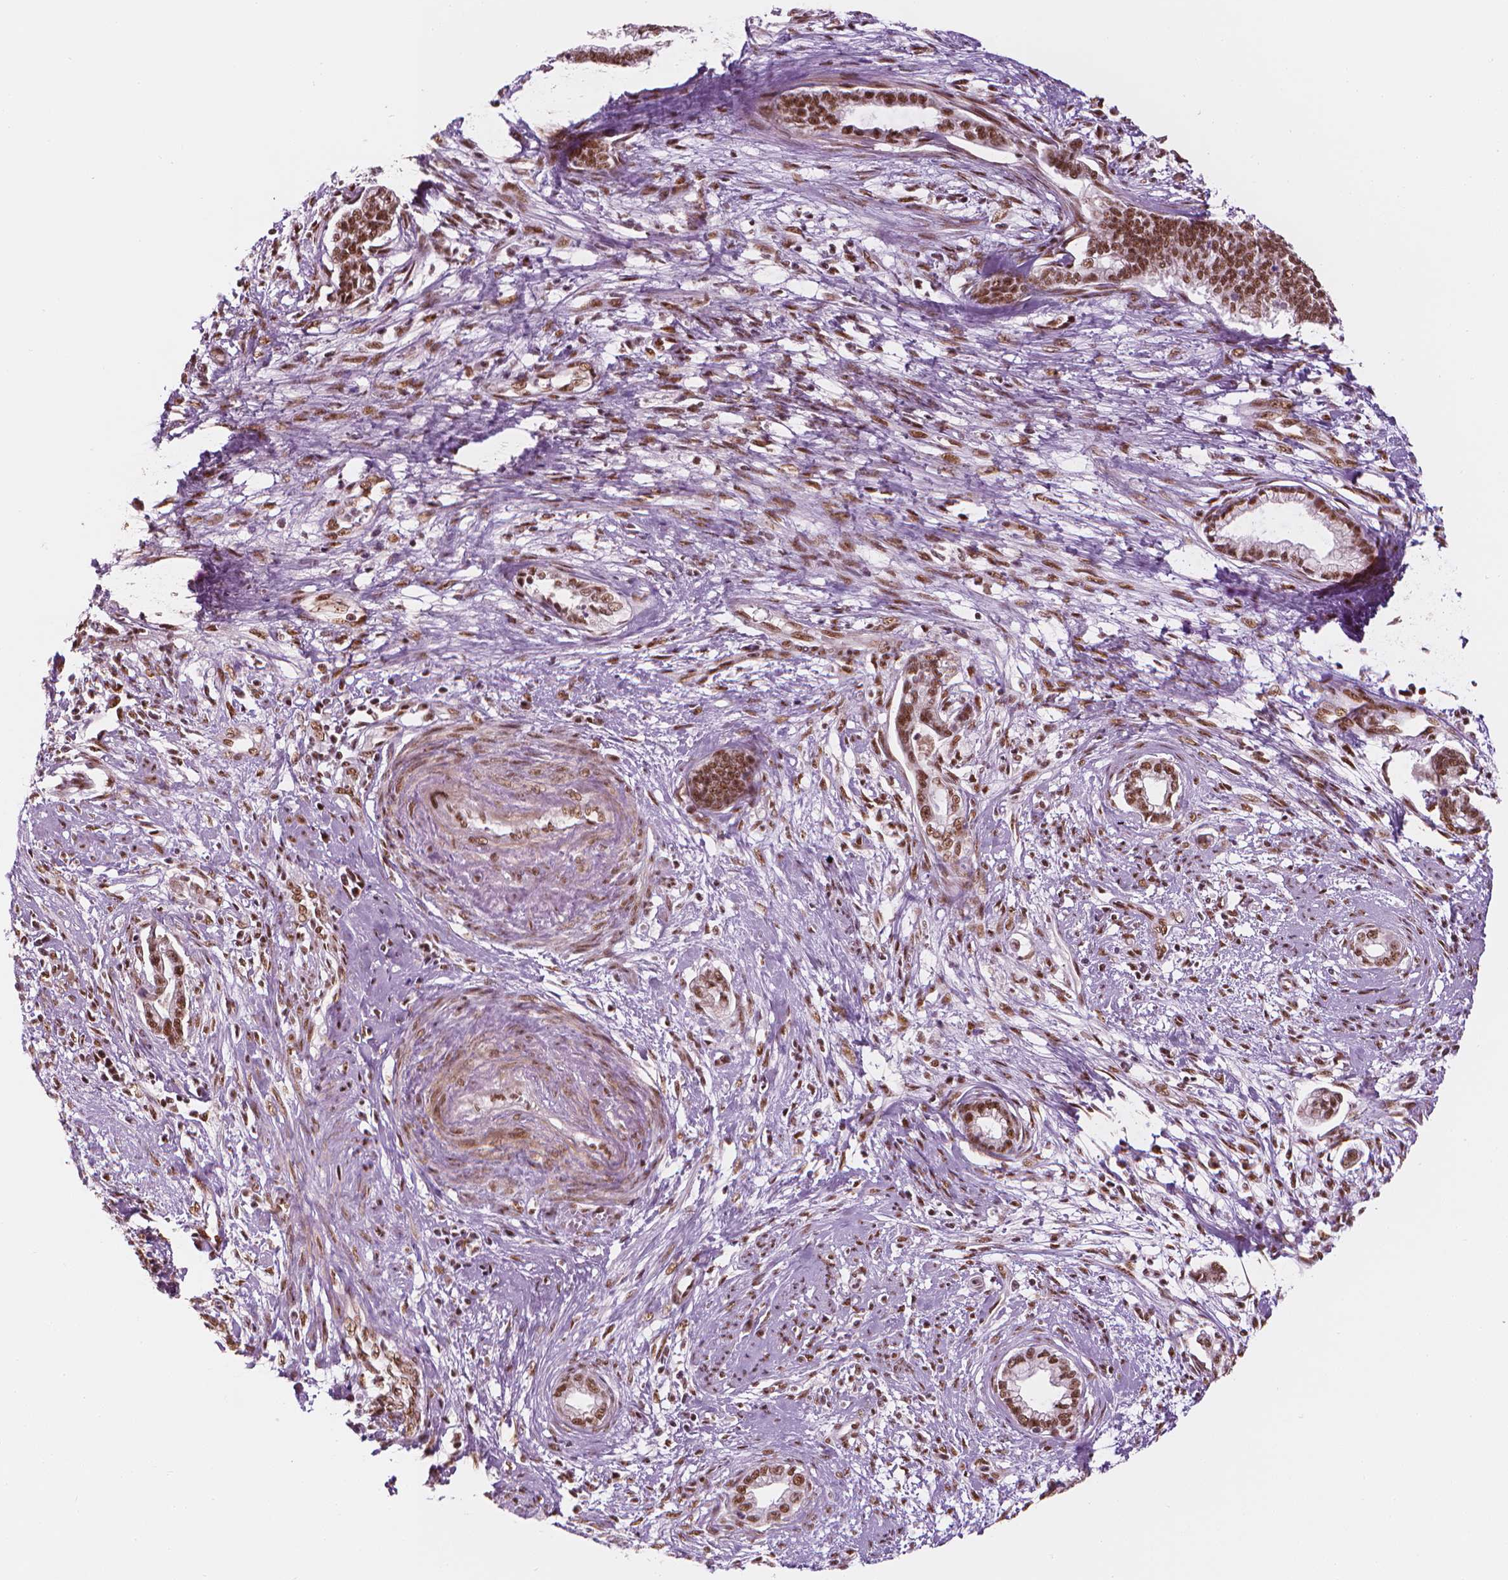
{"staining": {"intensity": "strong", "quantity": ">75%", "location": "nuclear"}, "tissue": "cervical cancer", "cell_type": "Tumor cells", "image_type": "cancer", "snomed": [{"axis": "morphology", "description": "Adenocarcinoma, NOS"}, {"axis": "topography", "description": "Cervix"}], "caption": "Adenocarcinoma (cervical) stained with immunohistochemistry (IHC) shows strong nuclear staining in about >75% of tumor cells.", "gene": "ELF2", "patient": {"sex": "female", "age": 62}}